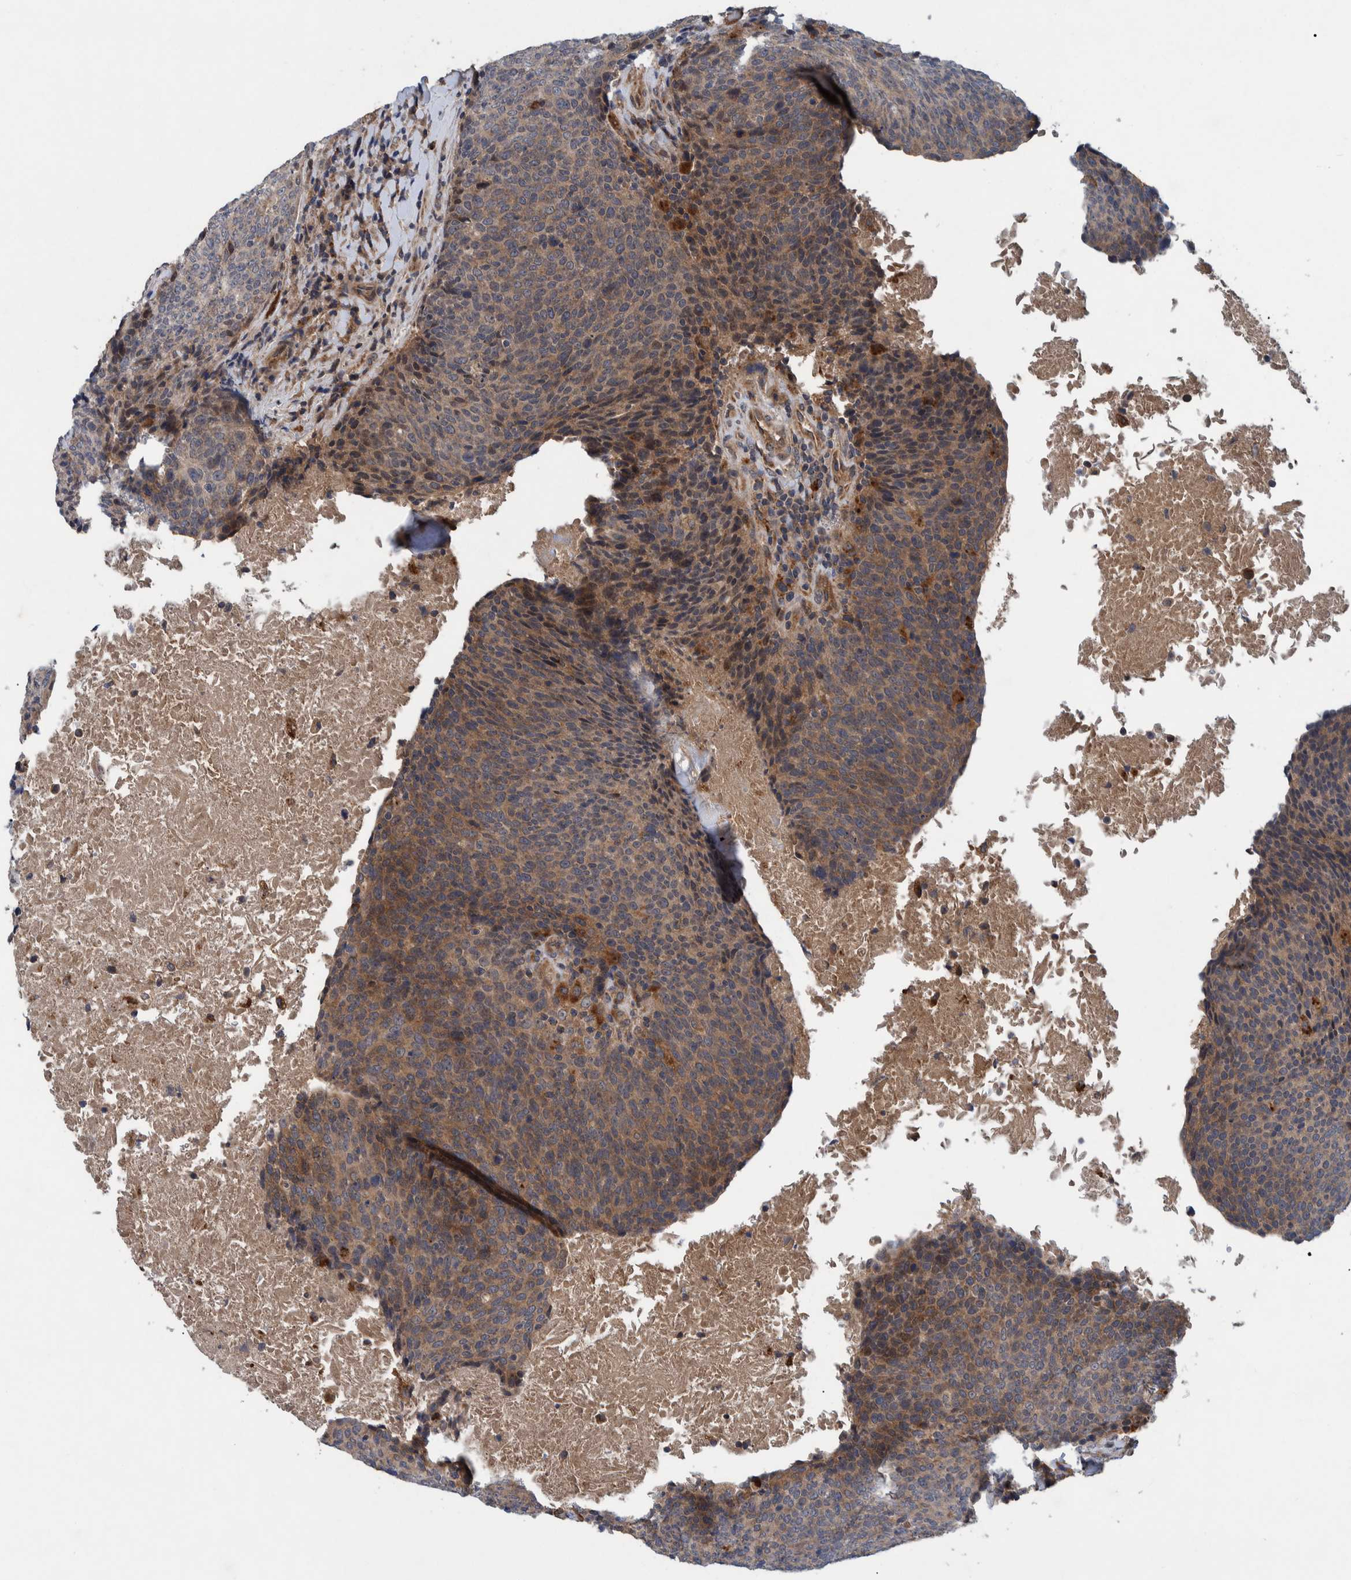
{"staining": {"intensity": "weak", "quantity": ">75%", "location": "cytoplasmic/membranous,nuclear"}, "tissue": "head and neck cancer", "cell_type": "Tumor cells", "image_type": "cancer", "snomed": [{"axis": "morphology", "description": "Squamous cell carcinoma, NOS"}, {"axis": "morphology", "description": "Squamous cell carcinoma, metastatic, NOS"}, {"axis": "topography", "description": "Lymph node"}, {"axis": "topography", "description": "Head-Neck"}], "caption": "DAB immunohistochemical staining of human metastatic squamous cell carcinoma (head and neck) shows weak cytoplasmic/membranous and nuclear protein positivity in about >75% of tumor cells. Nuclei are stained in blue.", "gene": "ITIH3", "patient": {"sex": "male", "age": 62}}